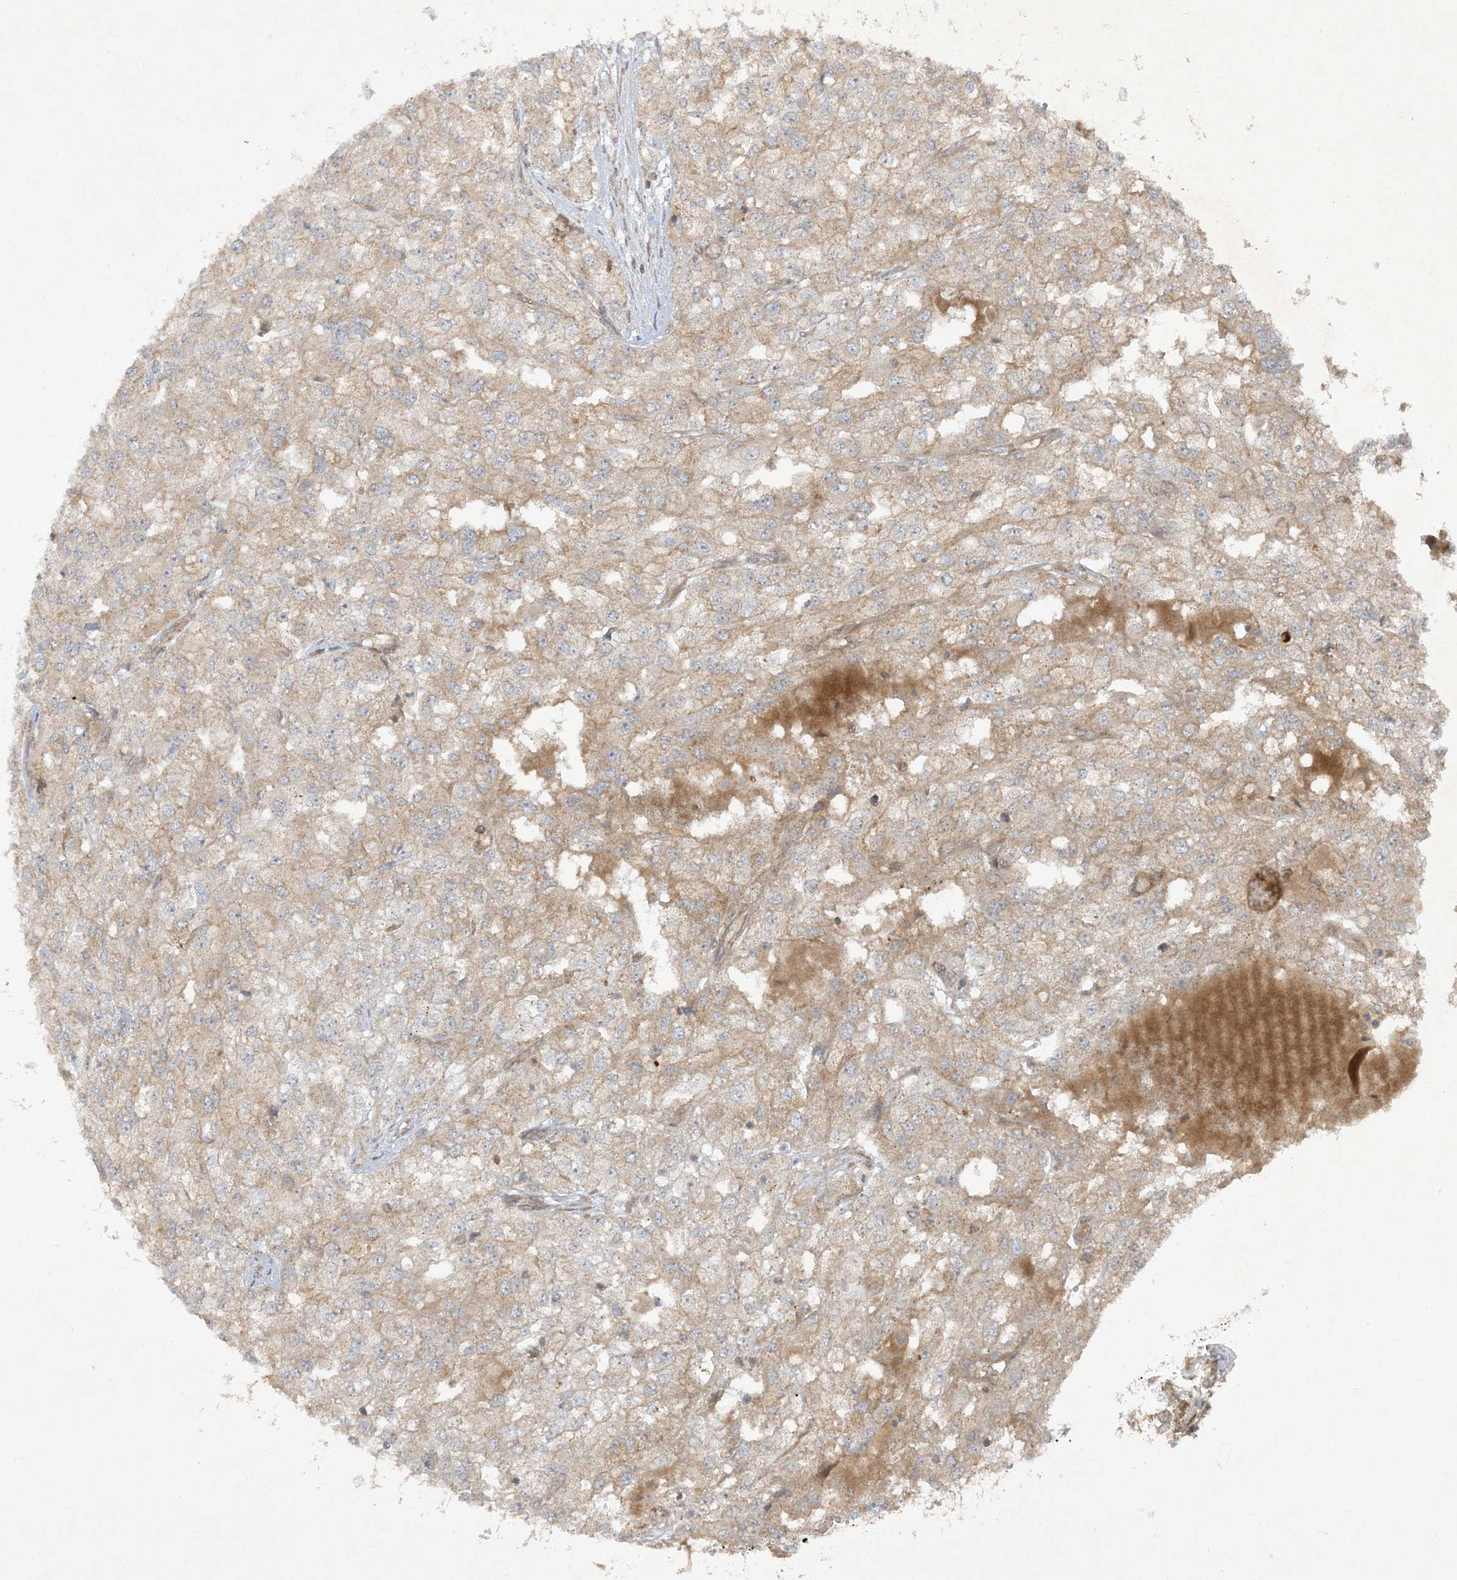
{"staining": {"intensity": "weak", "quantity": "25%-75%", "location": "cytoplasmic/membranous"}, "tissue": "renal cancer", "cell_type": "Tumor cells", "image_type": "cancer", "snomed": [{"axis": "morphology", "description": "Adenocarcinoma, NOS"}, {"axis": "topography", "description": "Kidney"}], "caption": "Renal cancer (adenocarcinoma) was stained to show a protein in brown. There is low levels of weak cytoplasmic/membranous staining in approximately 25%-75% of tumor cells.", "gene": "STAM2", "patient": {"sex": "female", "age": 54}}